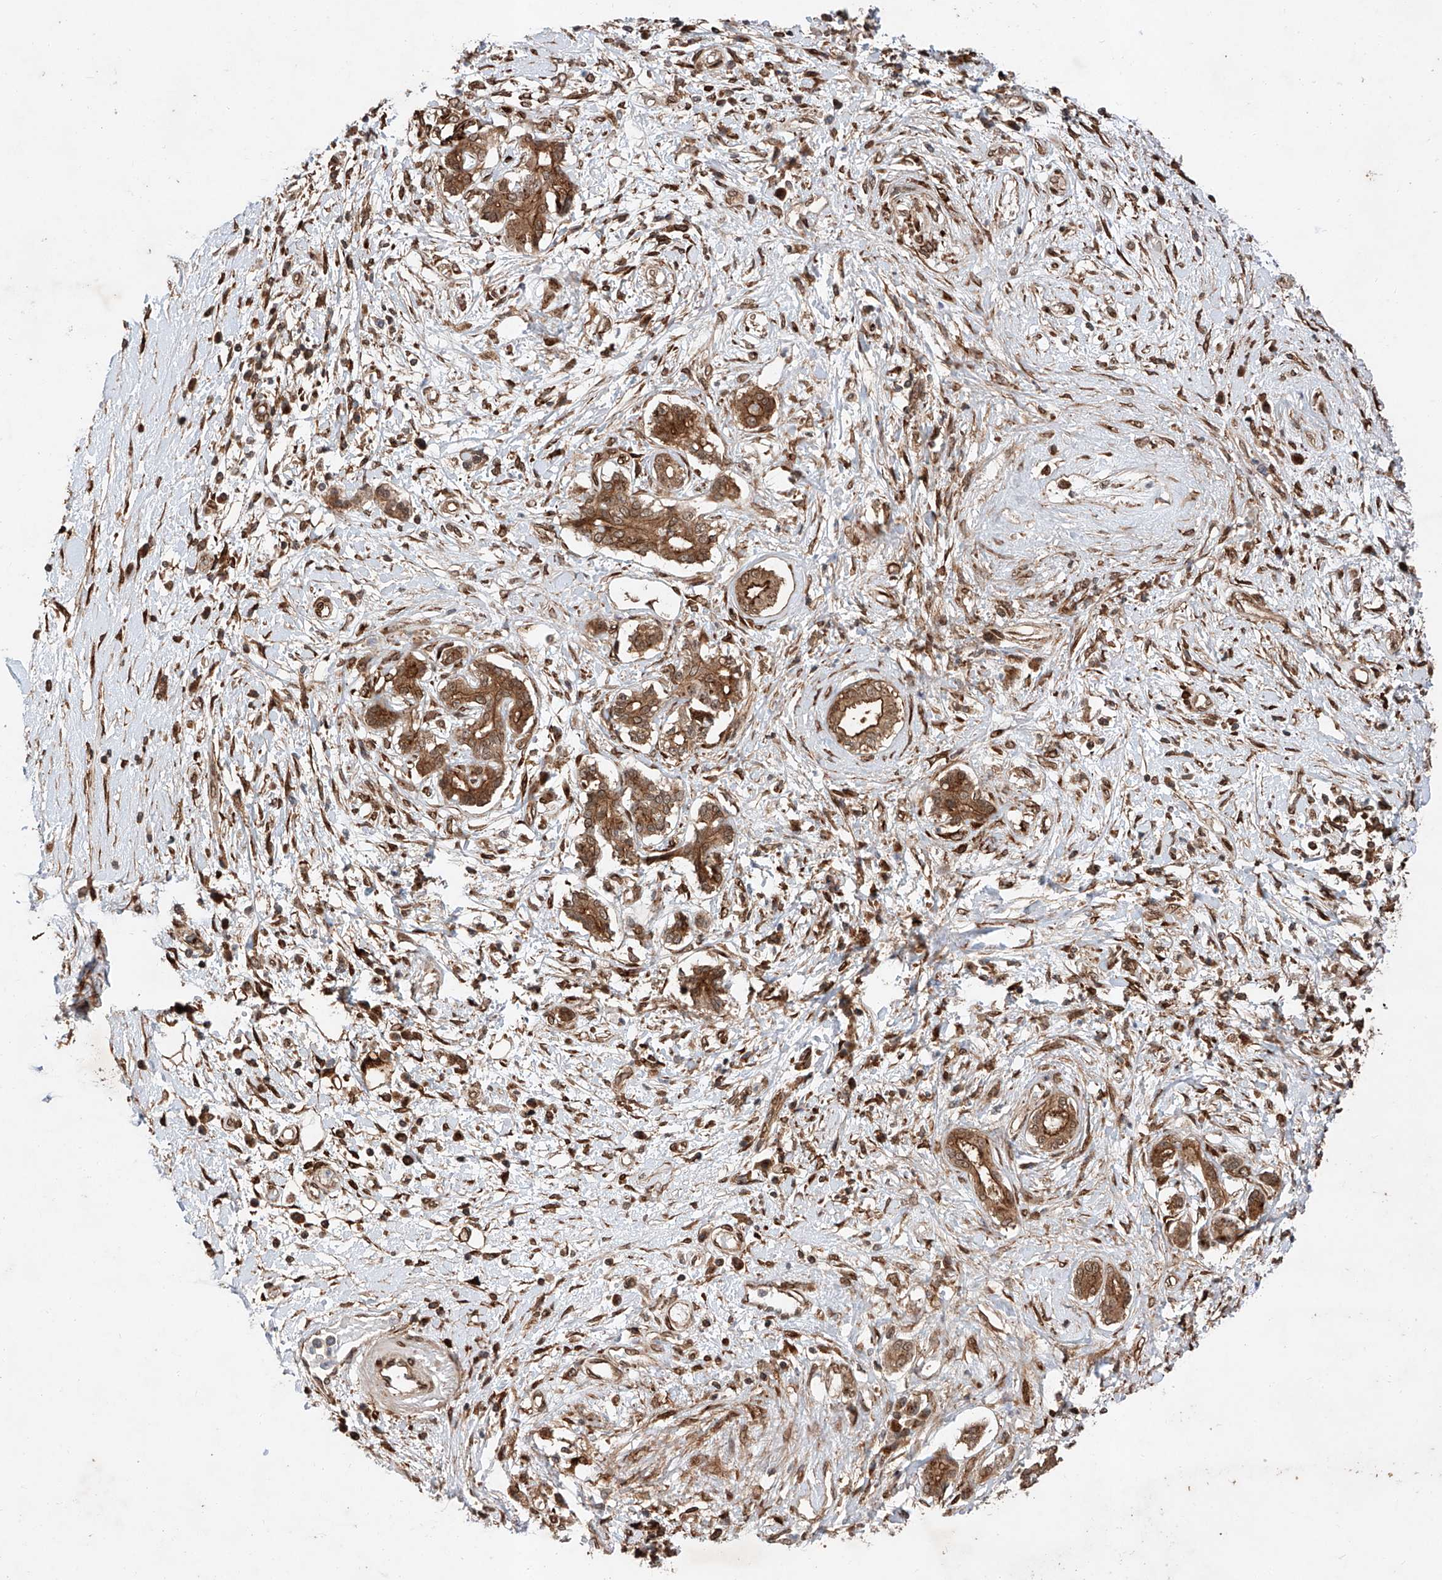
{"staining": {"intensity": "moderate", "quantity": ">75%", "location": "cytoplasmic/membranous"}, "tissue": "pancreatic cancer", "cell_type": "Tumor cells", "image_type": "cancer", "snomed": [{"axis": "morphology", "description": "Adenocarcinoma, NOS"}, {"axis": "topography", "description": "Pancreas"}], "caption": "High-magnification brightfield microscopy of pancreatic cancer (adenocarcinoma) stained with DAB (brown) and counterstained with hematoxylin (blue). tumor cells exhibit moderate cytoplasmic/membranous expression is present in approximately>75% of cells.", "gene": "ZFP28", "patient": {"sex": "female", "age": 56}}